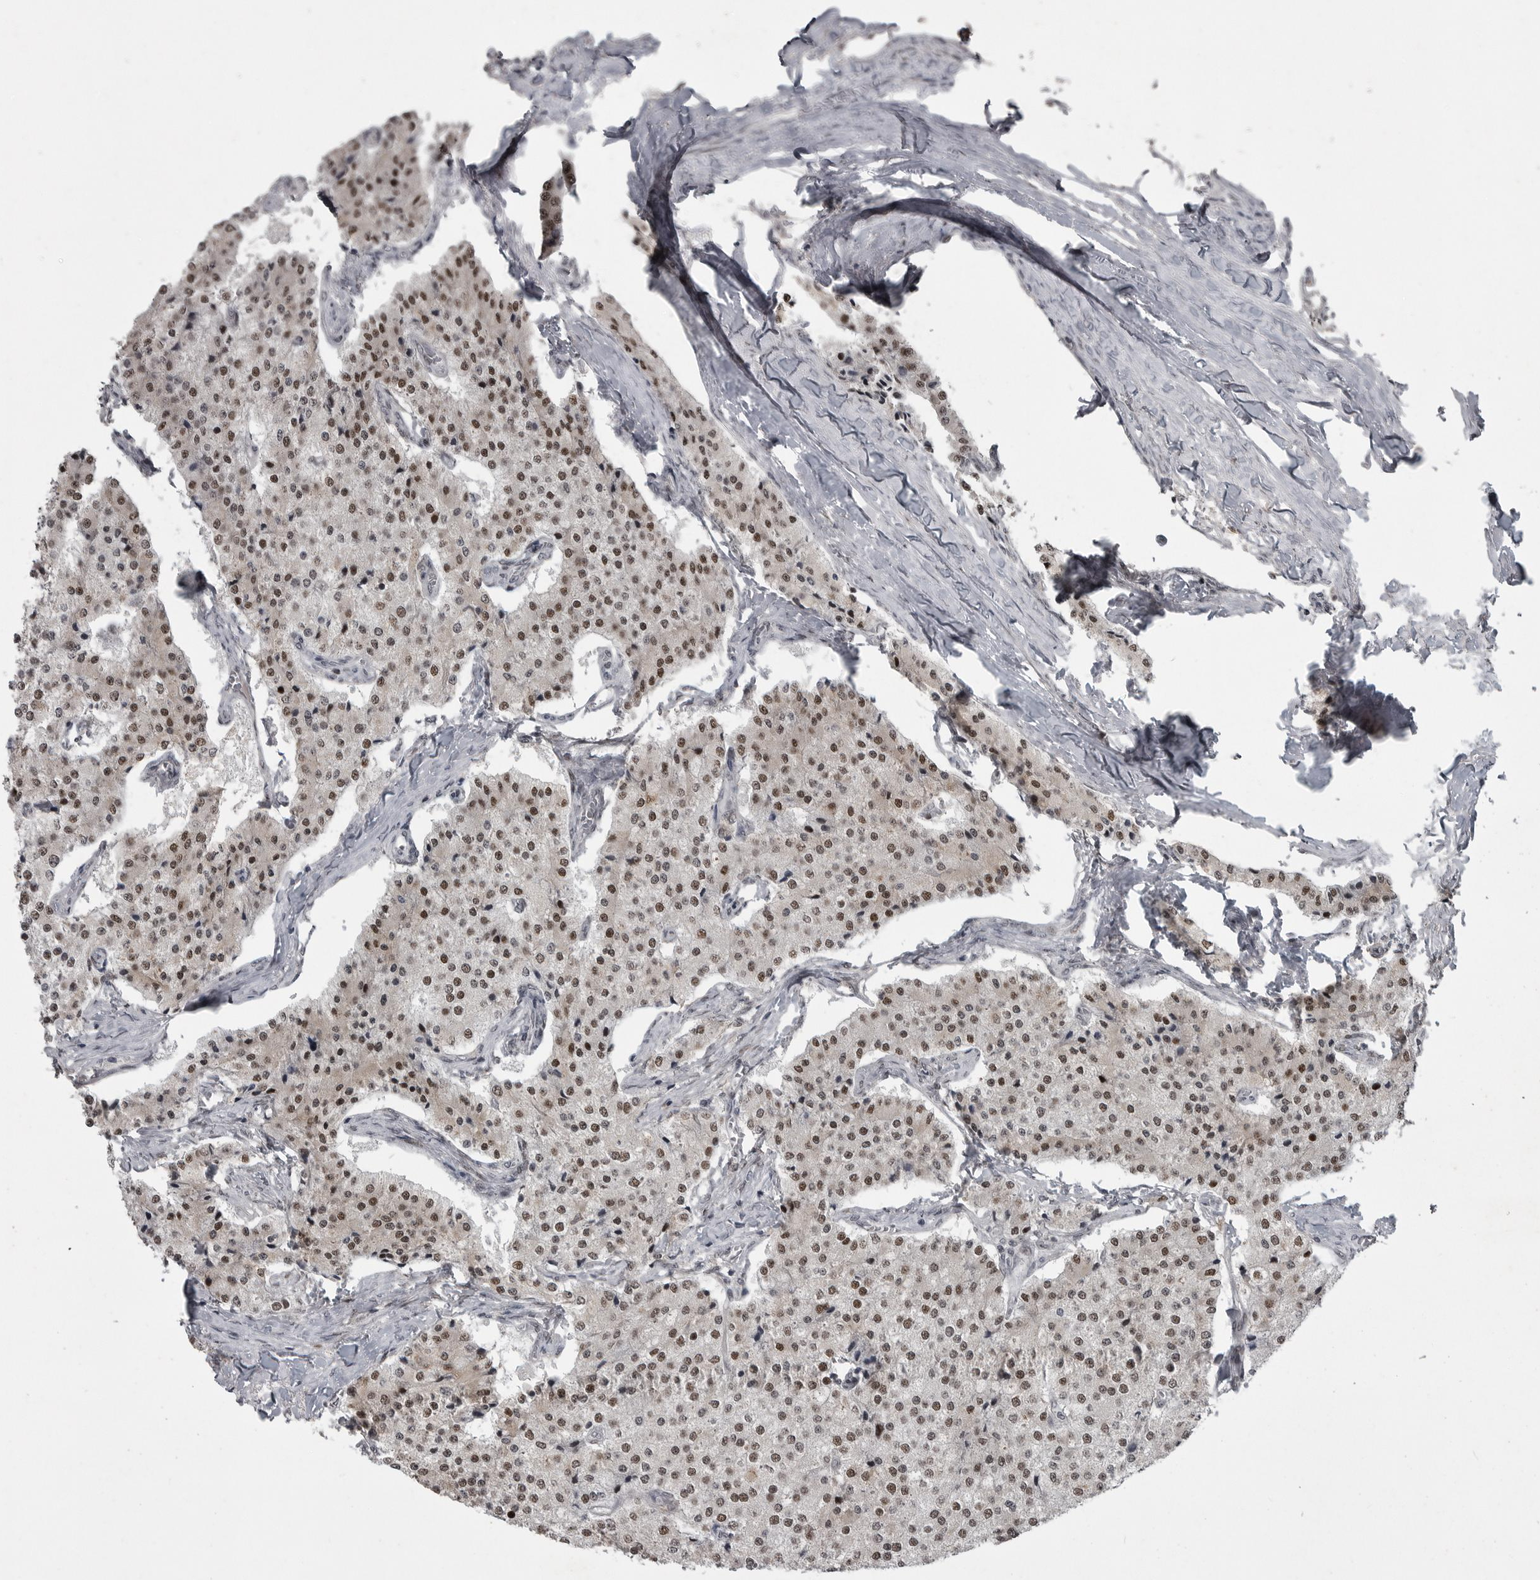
{"staining": {"intensity": "moderate", "quantity": ">75%", "location": "nuclear"}, "tissue": "carcinoid", "cell_type": "Tumor cells", "image_type": "cancer", "snomed": [{"axis": "morphology", "description": "Carcinoid, malignant, NOS"}, {"axis": "topography", "description": "Colon"}], "caption": "The micrograph displays a brown stain indicating the presence of a protein in the nuclear of tumor cells in carcinoid (malignant).", "gene": "C8orf58", "patient": {"sex": "female", "age": 52}}